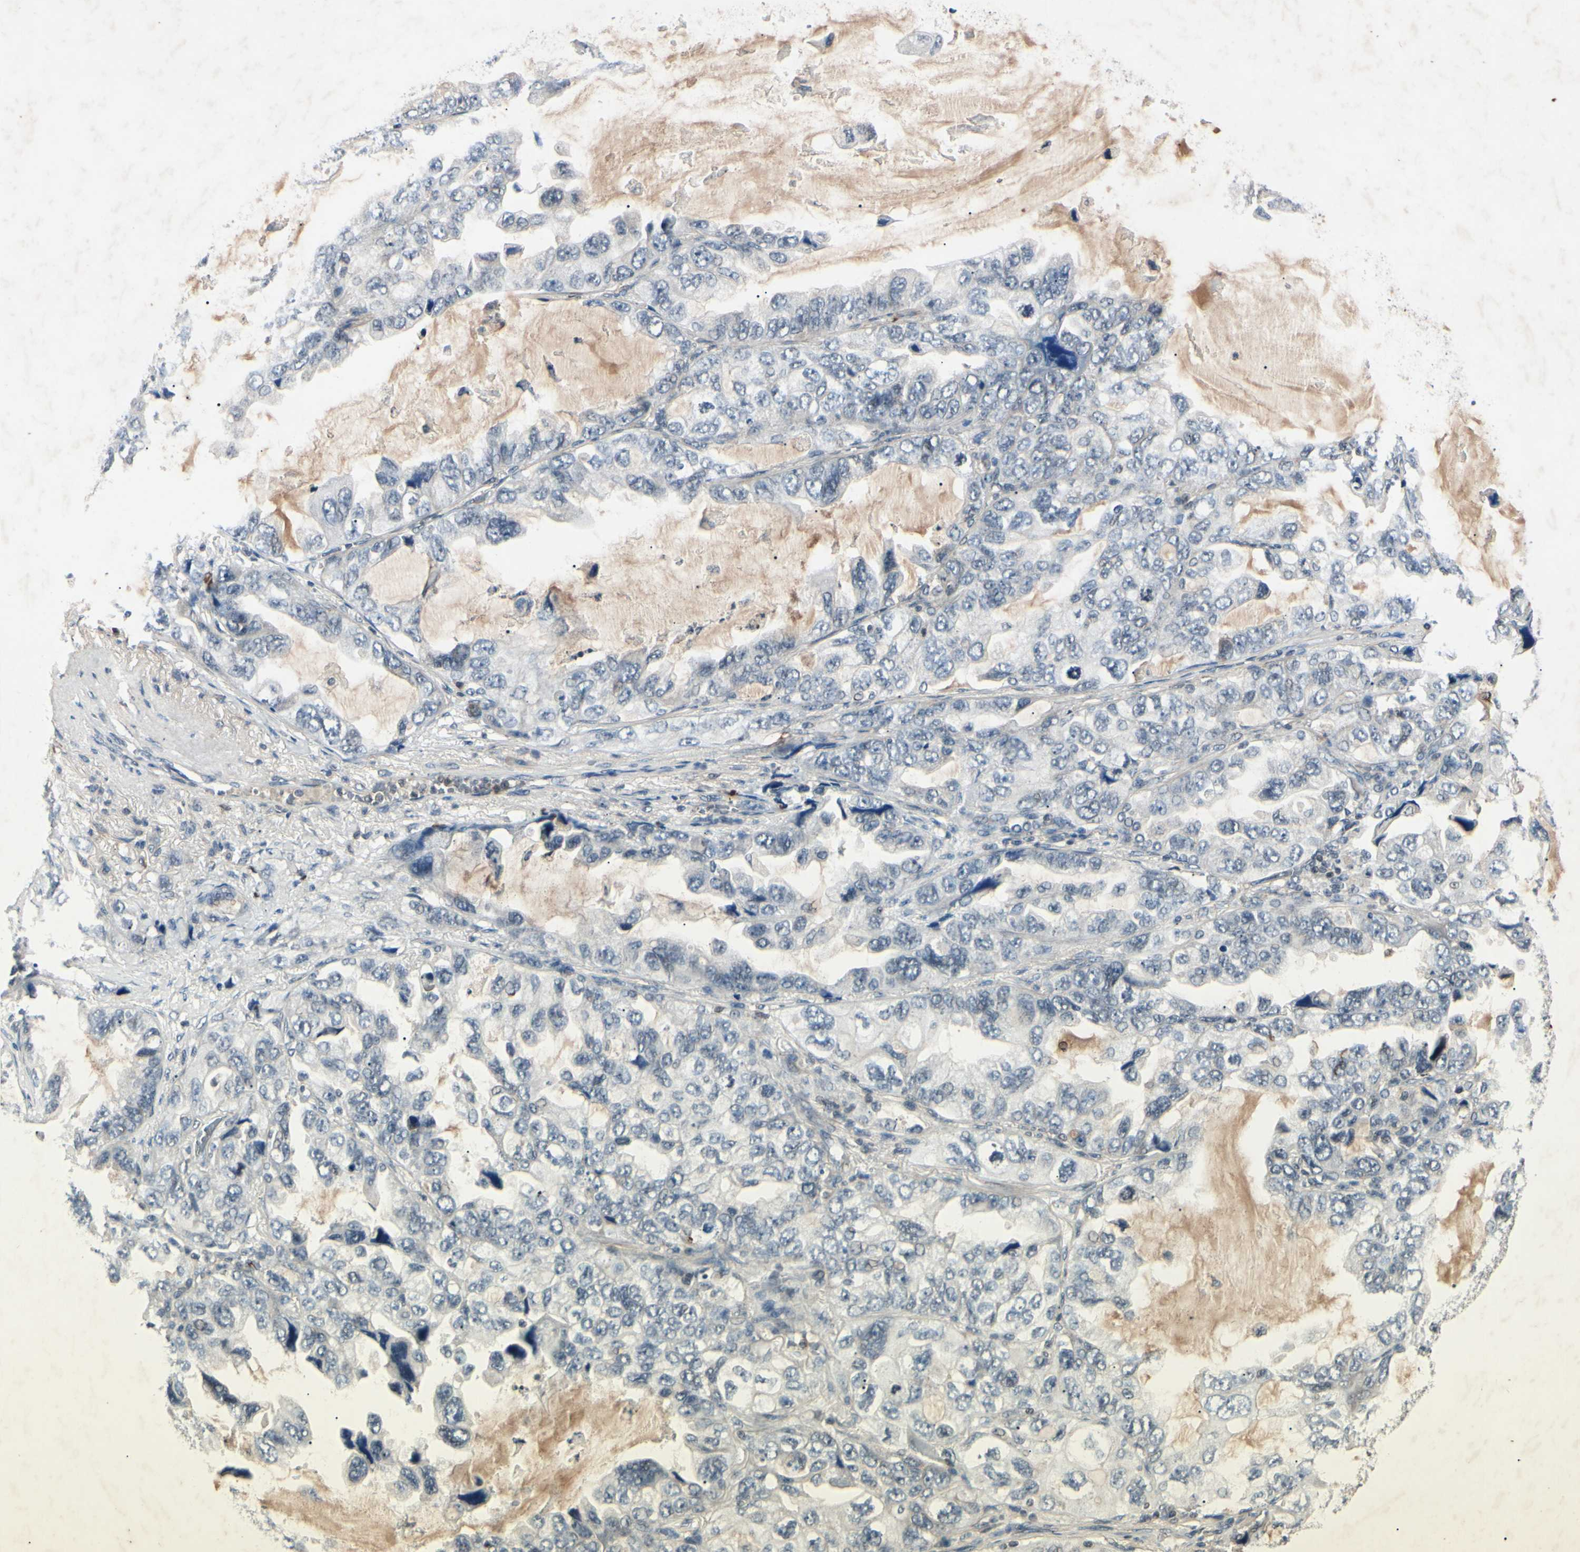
{"staining": {"intensity": "negative", "quantity": "none", "location": "none"}, "tissue": "lung cancer", "cell_type": "Tumor cells", "image_type": "cancer", "snomed": [{"axis": "morphology", "description": "Squamous cell carcinoma, NOS"}, {"axis": "topography", "description": "Lung"}], "caption": "This is a photomicrograph of IHC staining of squamous cell carcinoma (lung), which shows no expression in tumor cells.", "gene": "AEBP1", "patient": {"sex": "female", "age": 73}}